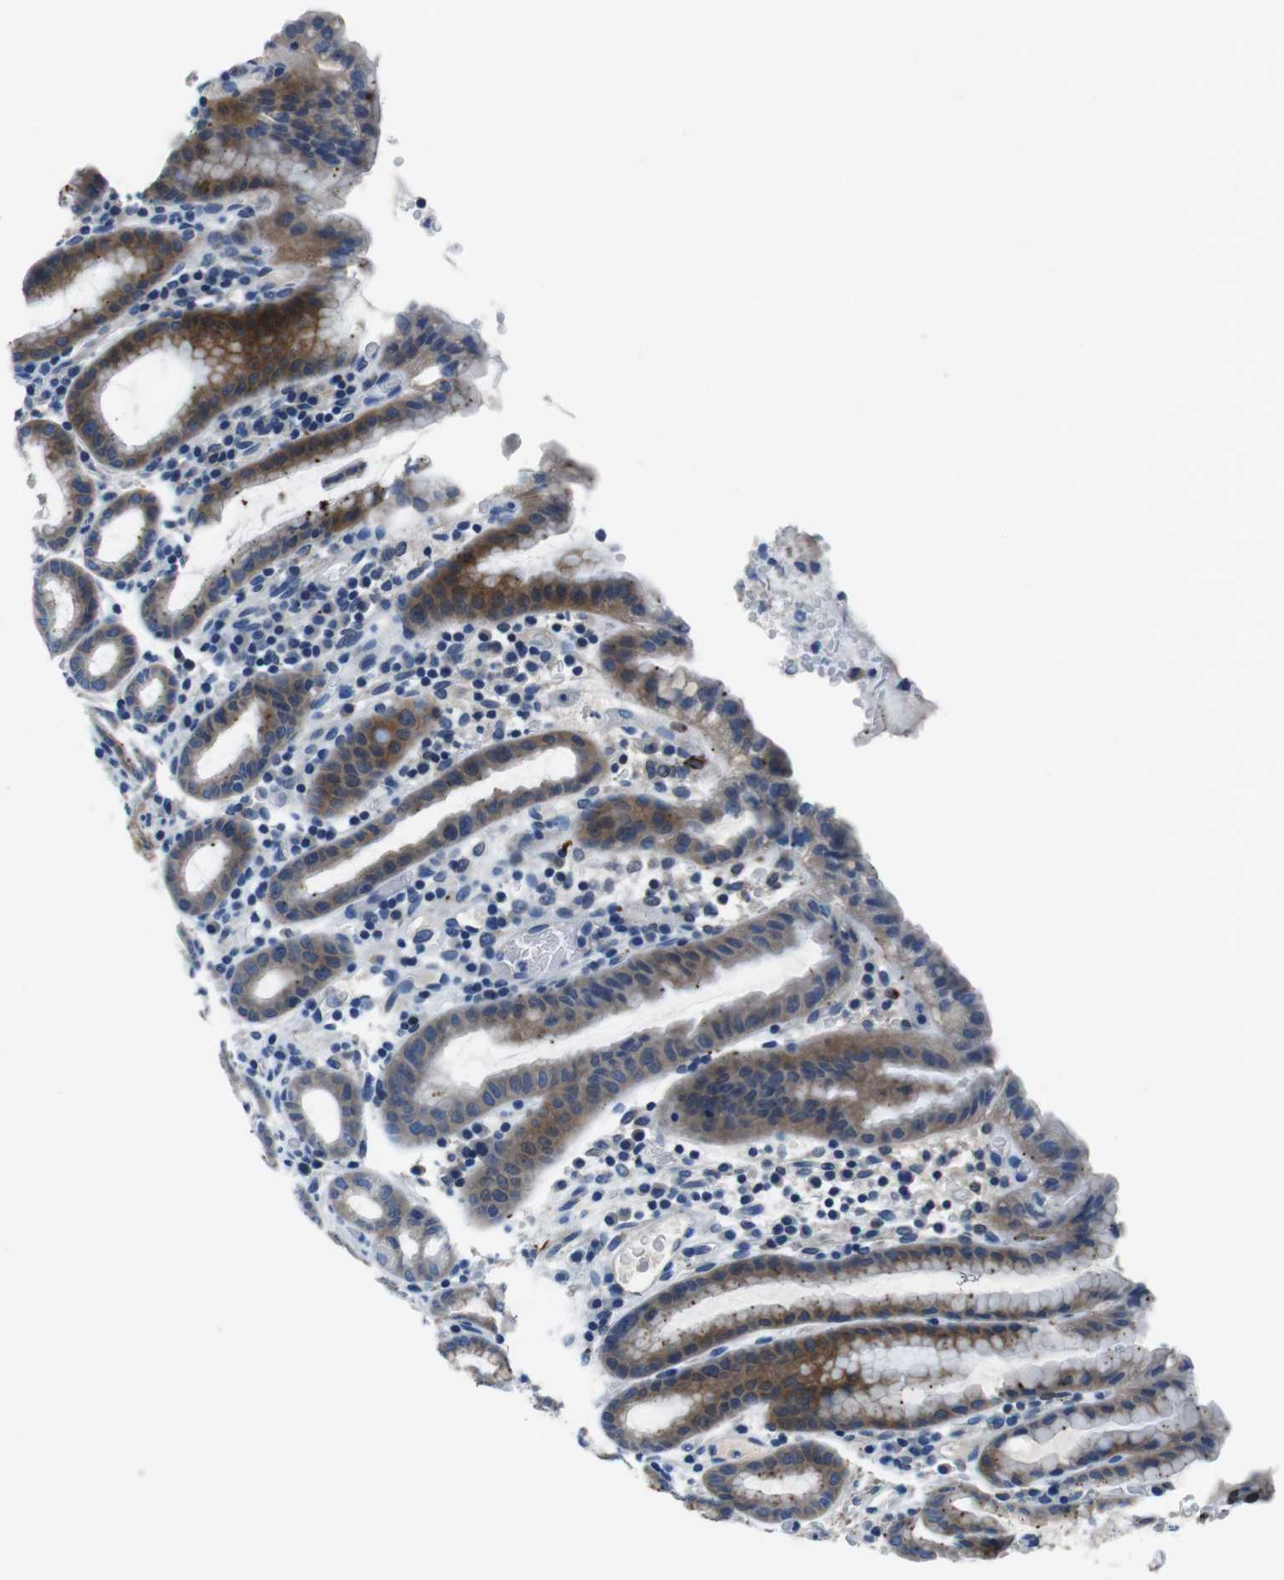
{"staining": {"intensity": "moderate", "quantity": ">75%", "location": "cytoplasmic/membranous"}, "tissue": "stomach", "cell_type": "Glandular cells", "image_type": "normal", "snomed": [{"axis": "morphology", "description": "Normal tissue, NOS"}, {"axis": "topography", "description": "Stomach, upper"}], "caption": "Protein analysis of normal stomach demonstrates moderate cytoplasmic/membranous positivity in about >75% of glandular cells. The staining was performed using DAB to visualize the protein expression in brown, while the nuclei were stained in blue with hematoxylin (Magnification: 20x).", "gene": "TULP3", "patient": {"sex": "male", "age": 68}}